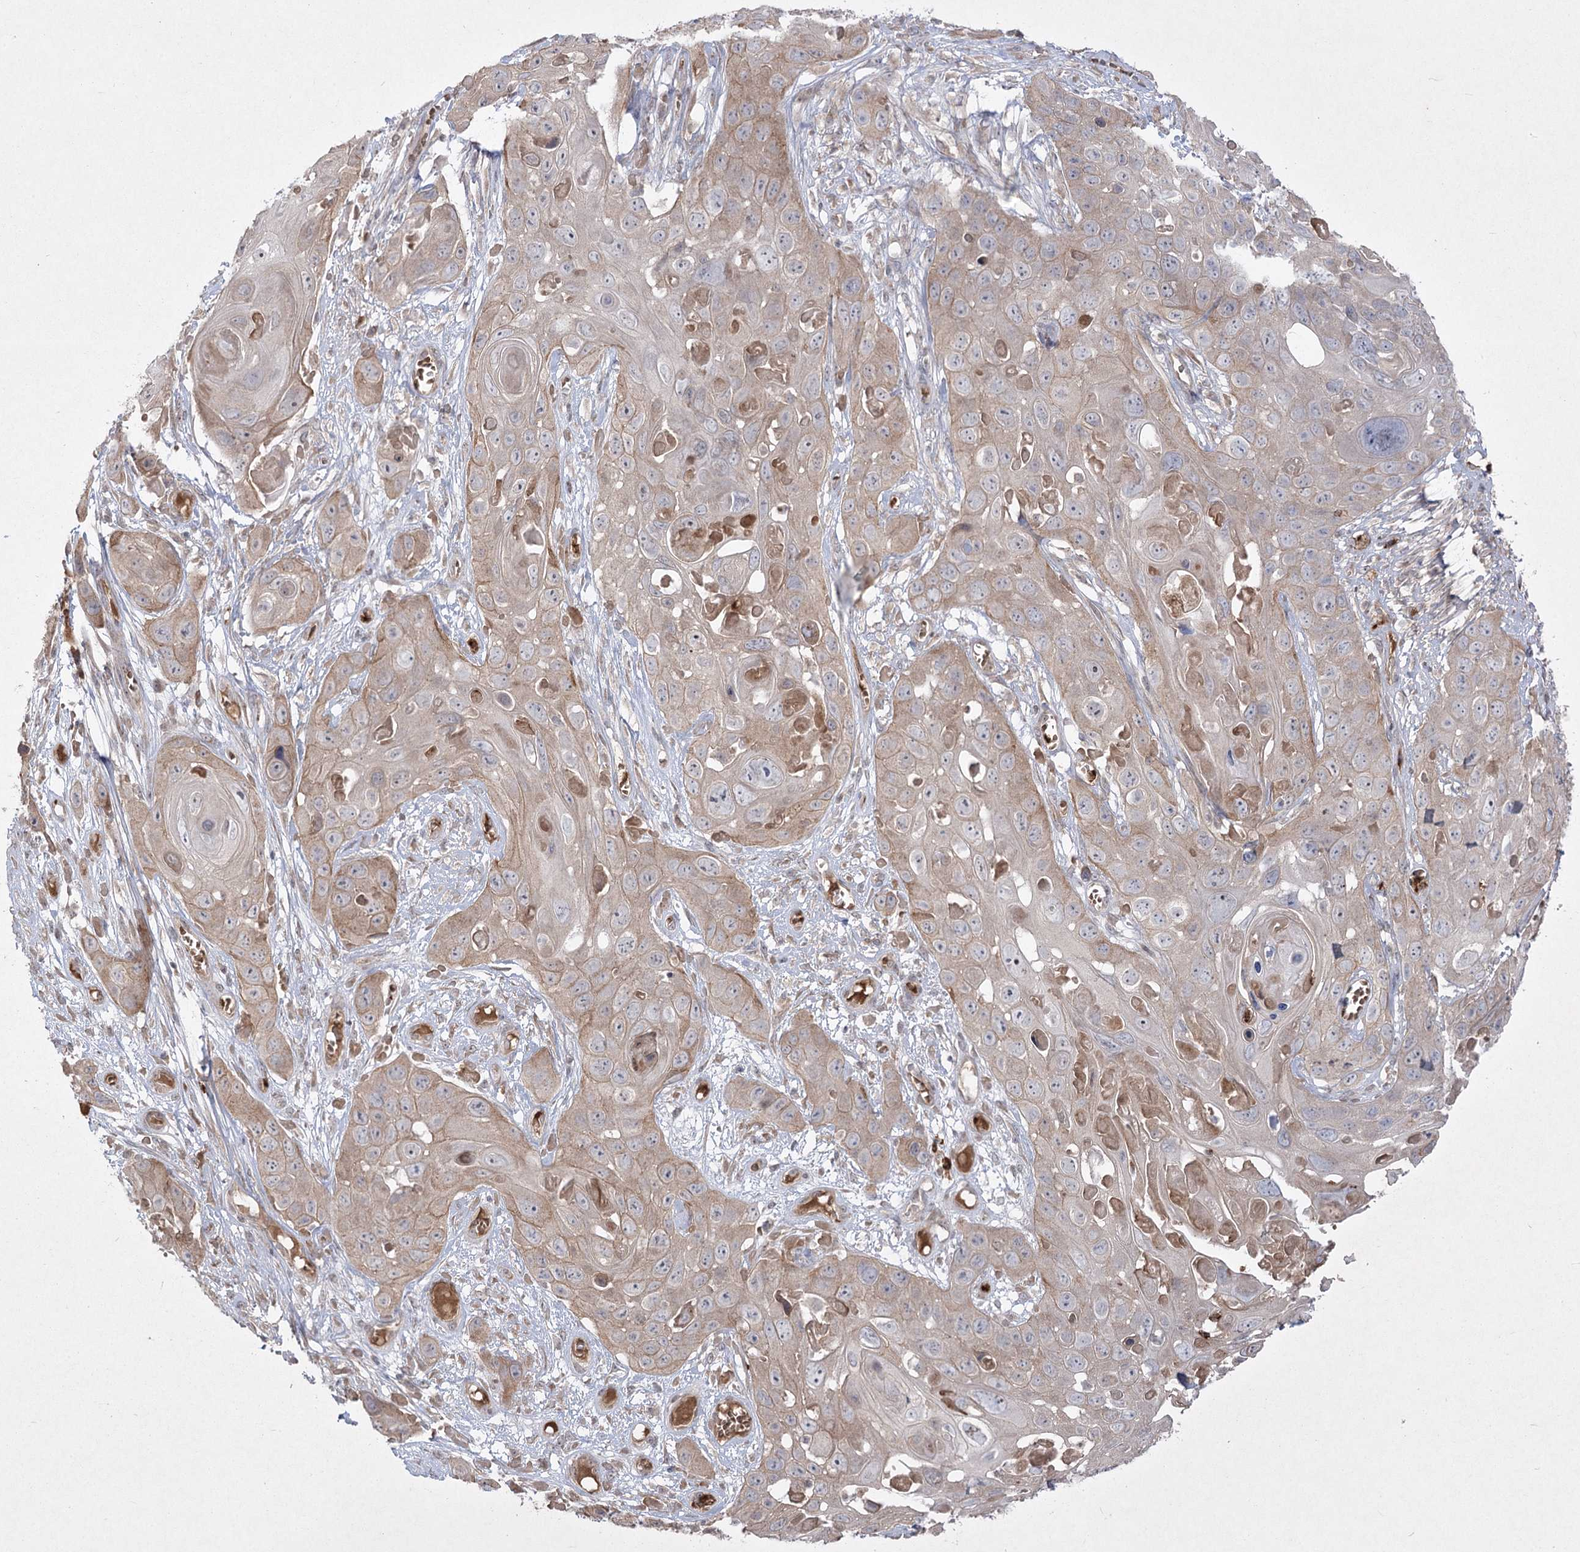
{"staining": {"intensity": "weak", "quantity": "<25%", "location": "cytoplasmic/membranous"}, "tissue": "skin cancer", "cell_type": "Tumor cells", "image_type": "cancer", "snomed": [{"axis": "morphology", "description": "Squamous cell carcinoma, NOS"}, {"axis": "topography", "description": "Skin"}], "caption": "Tumor cells are negative for brown protein staining in skin squamous cell carcinoma.", "gene": "PLEKHA5", "patient": {"sex": "male", "age": 55}}